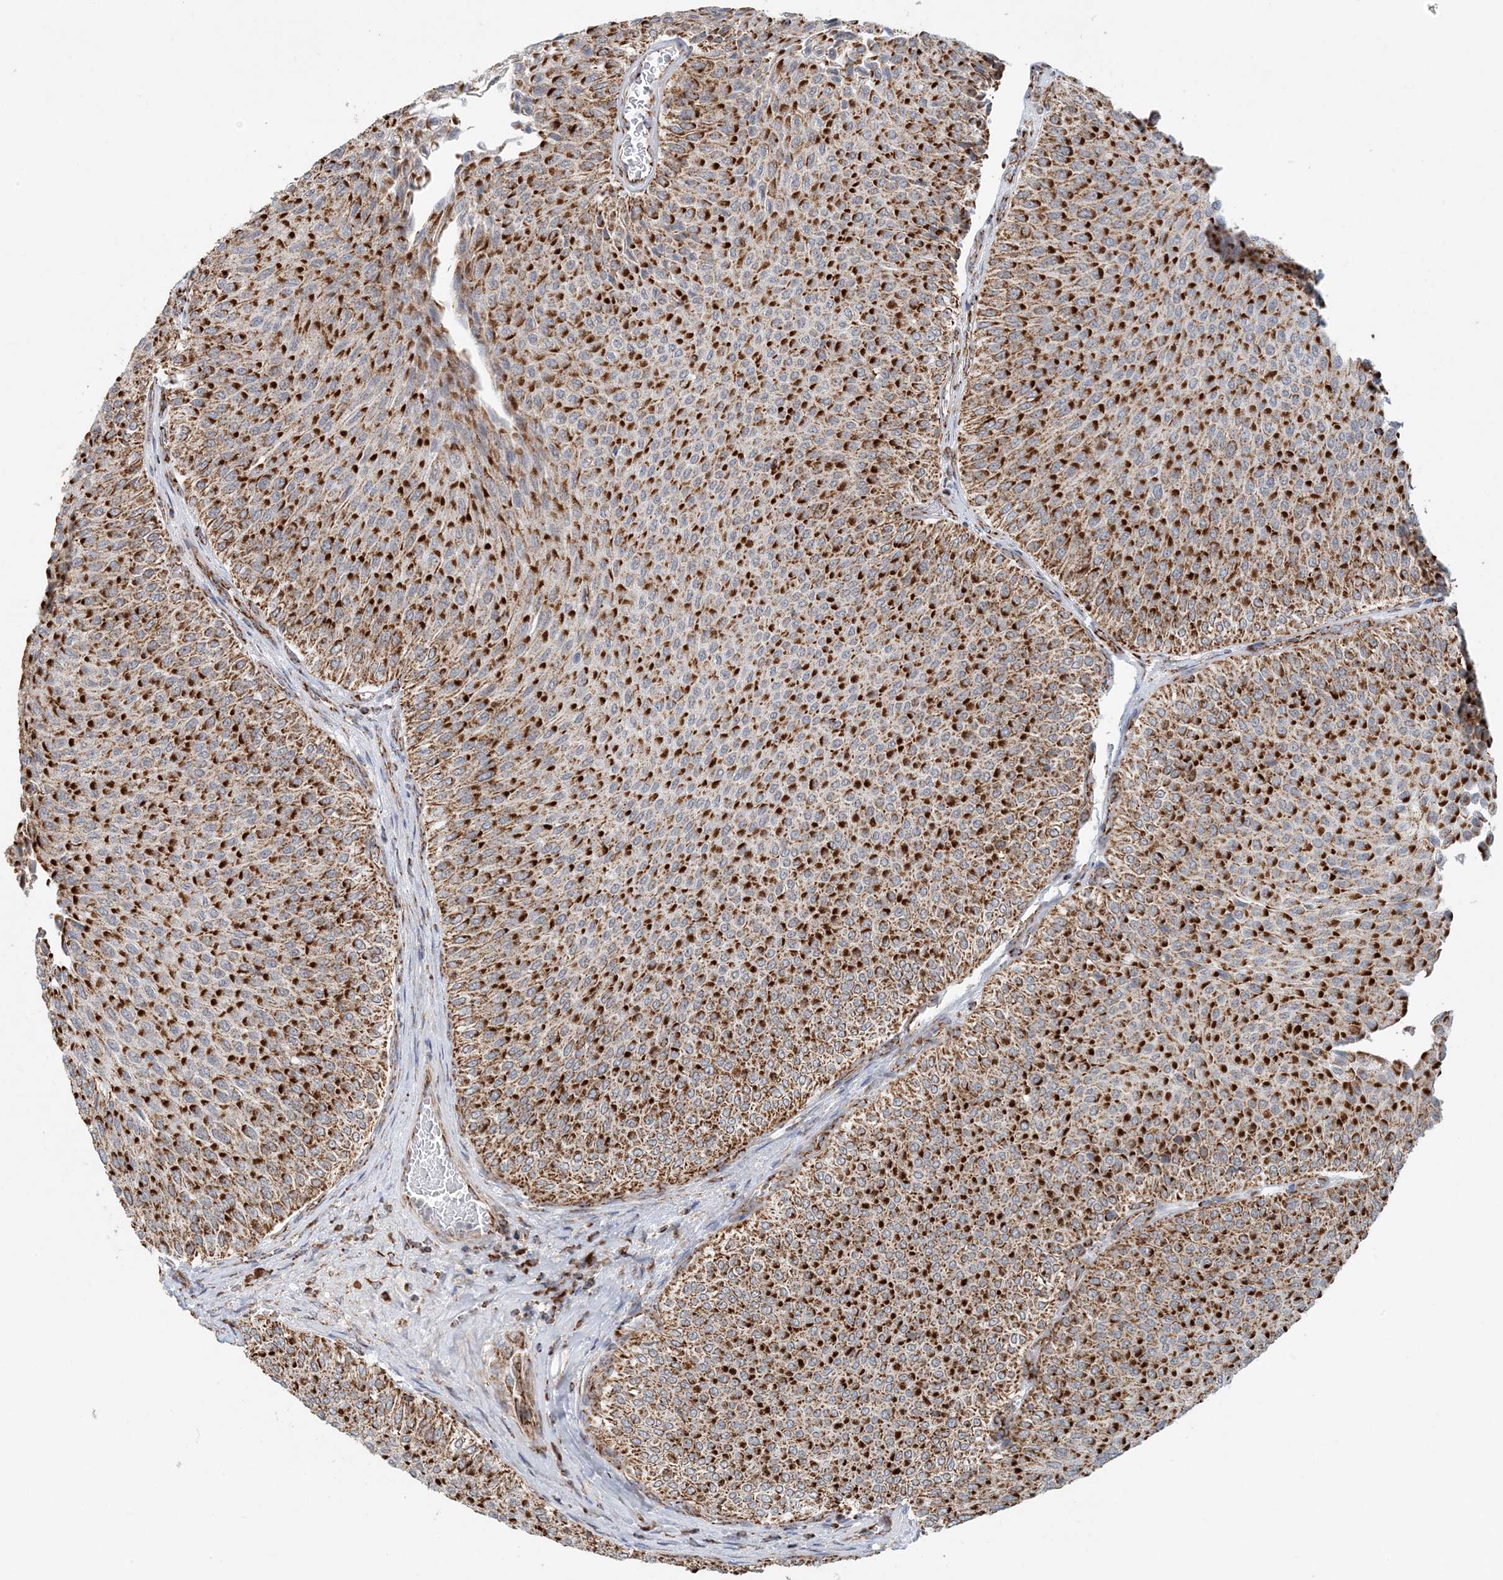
{"staining": {"intensity": "strong", "quantity": ">75%", "location": "cytoplasmic/membranous"}, "tissue": "urothelial cancer", "cell_type": "Tumor cells", "image_type": "cancer", "snomed": [{"axis": "morphology", "description": "Urothelial carcinoma, Low grade"}, {"axis": "topography", "description": "Urinary bladder"}], "caption": "Human low-grade urothelial carcinoma stained for a protein (brown) reveals strong cytoplasmic/membranous positive staining in about >75% of tumor cells.", "gene": "MAN1A1", "patient": {"sex": "male", "age": 78}}